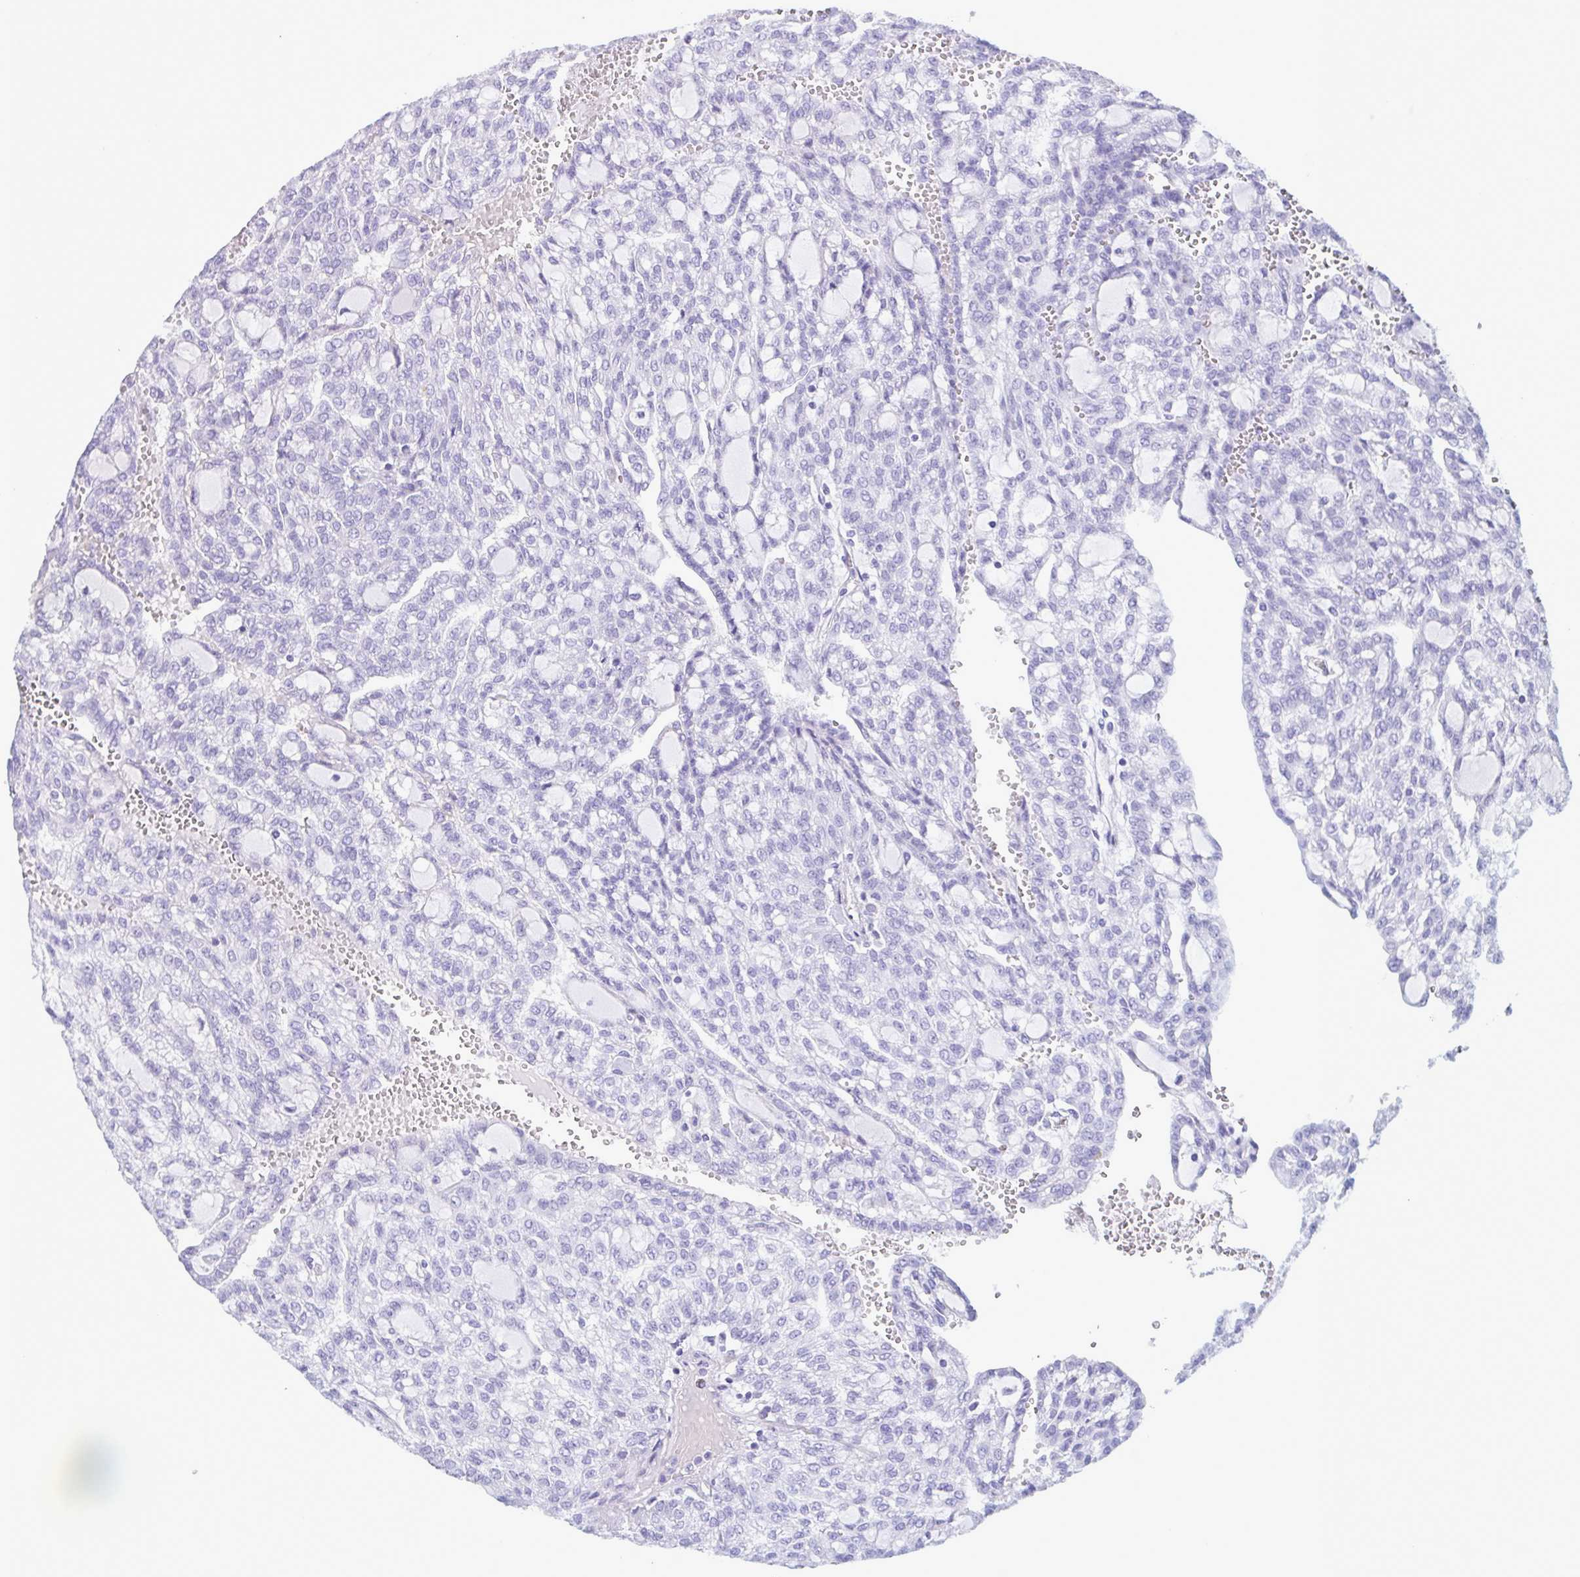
{"staining": {"intensity": "negative", "quantity": "none", "location": "none"}, "tissue": "renal cancer", "cell_type": "Tumor cells", "image_type": "cancer", "snomed": [{"axis": "morphology", "description": "Adenocarcinoma, NOS"}, {"axis": "topography", "description": "Kidney"}], "caption": "Renal cancer (adenocarcinoma) was stained to show a protein in brown. There is no significant positivity in tumor cells.", "gene": "LTF", "patient": {"sex": "male", "age": 63}}